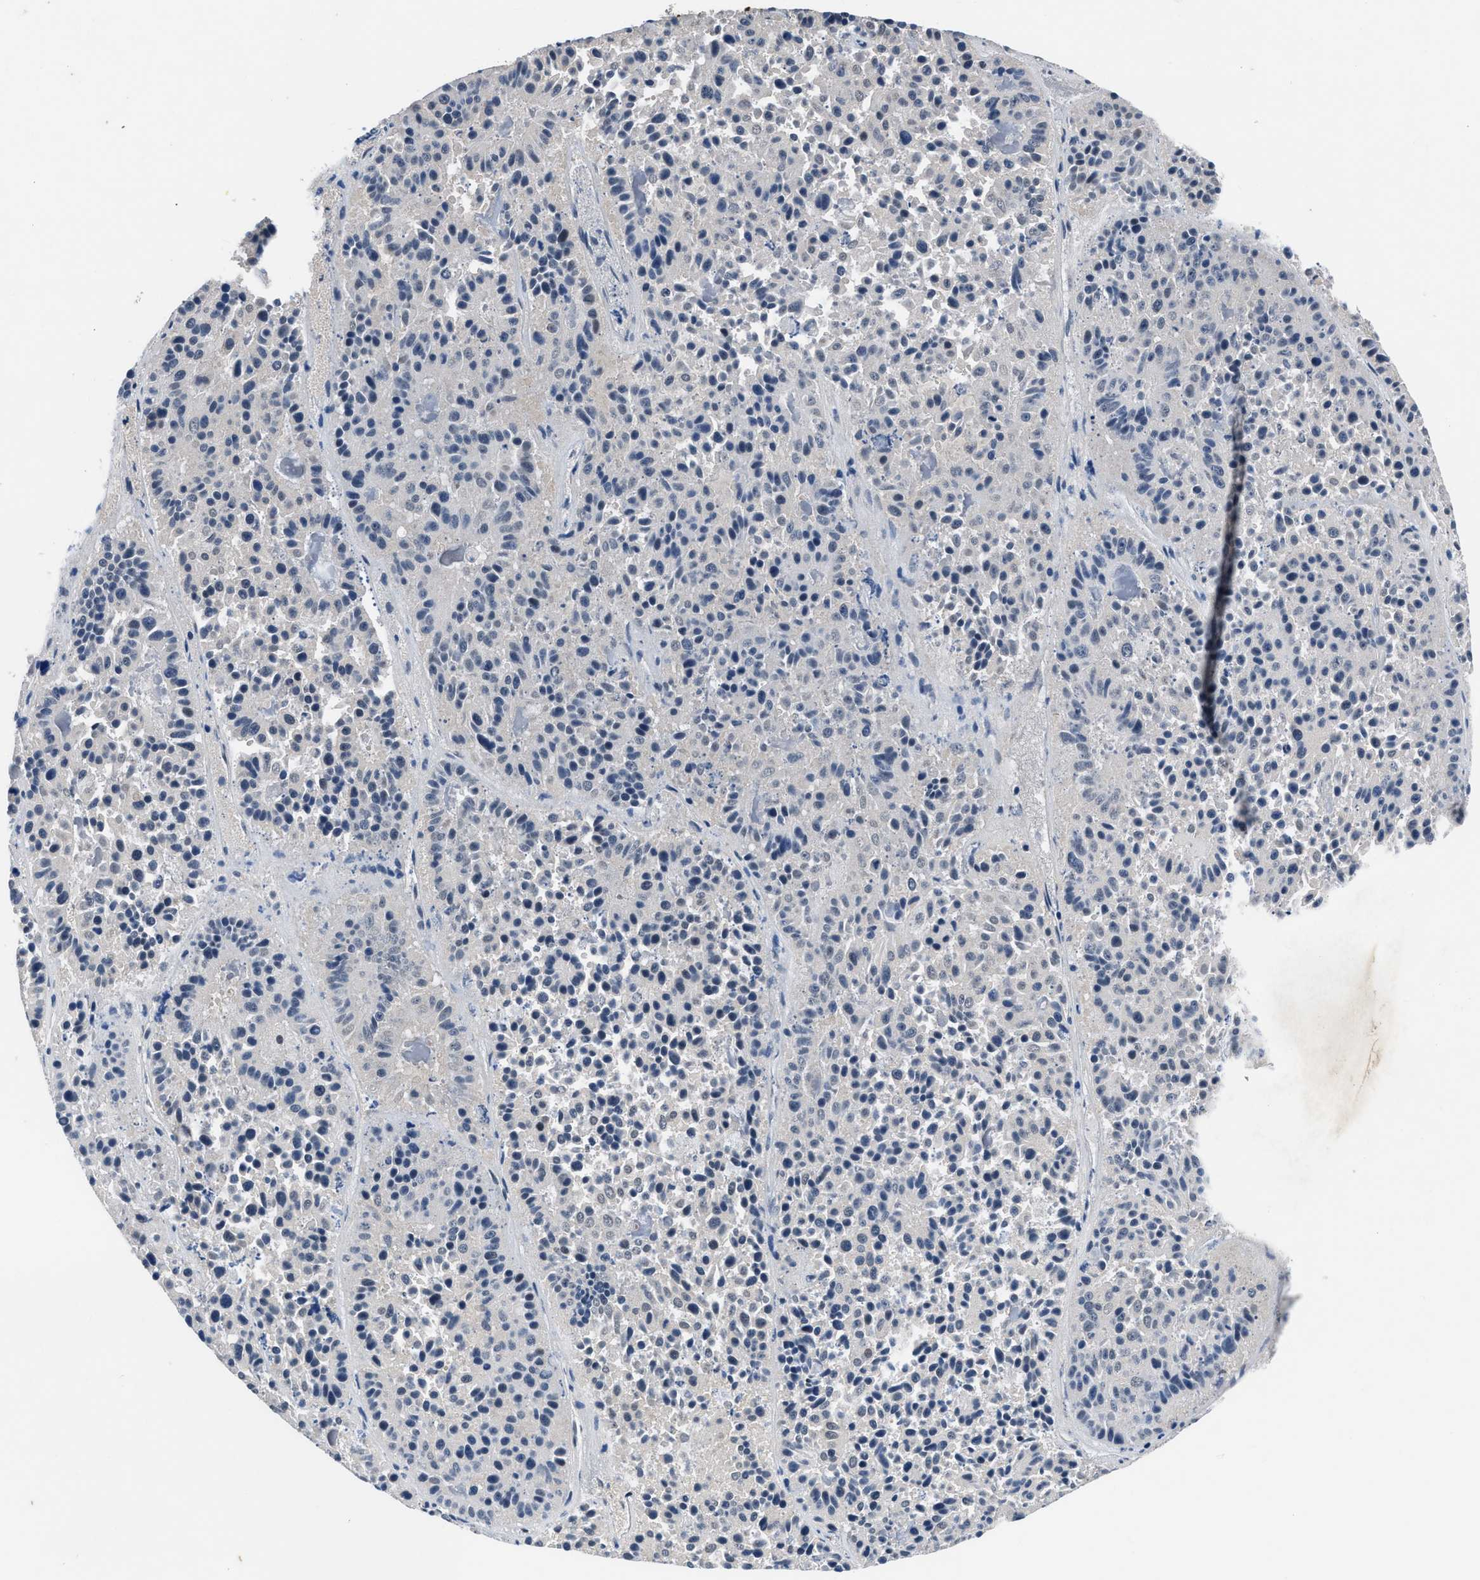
{"staining": {"intensity": "negative", "quantity": "none", "location": "none"}, "tissue": "pancreatic cancer", "cell_type": "Tumor cells", "image_type": "cancer", "snomed": [{"axis": "morphology", "description": "Adenocarcinoma, NOS"}, {"axis": "topography", "description": "Pancreas"}], "caption": "There is no significant positivity in tumor cells of pancreatic adenocarcinoma.", "gene": "LANCL2", "patient": {"sex": "male", "age": 50}}